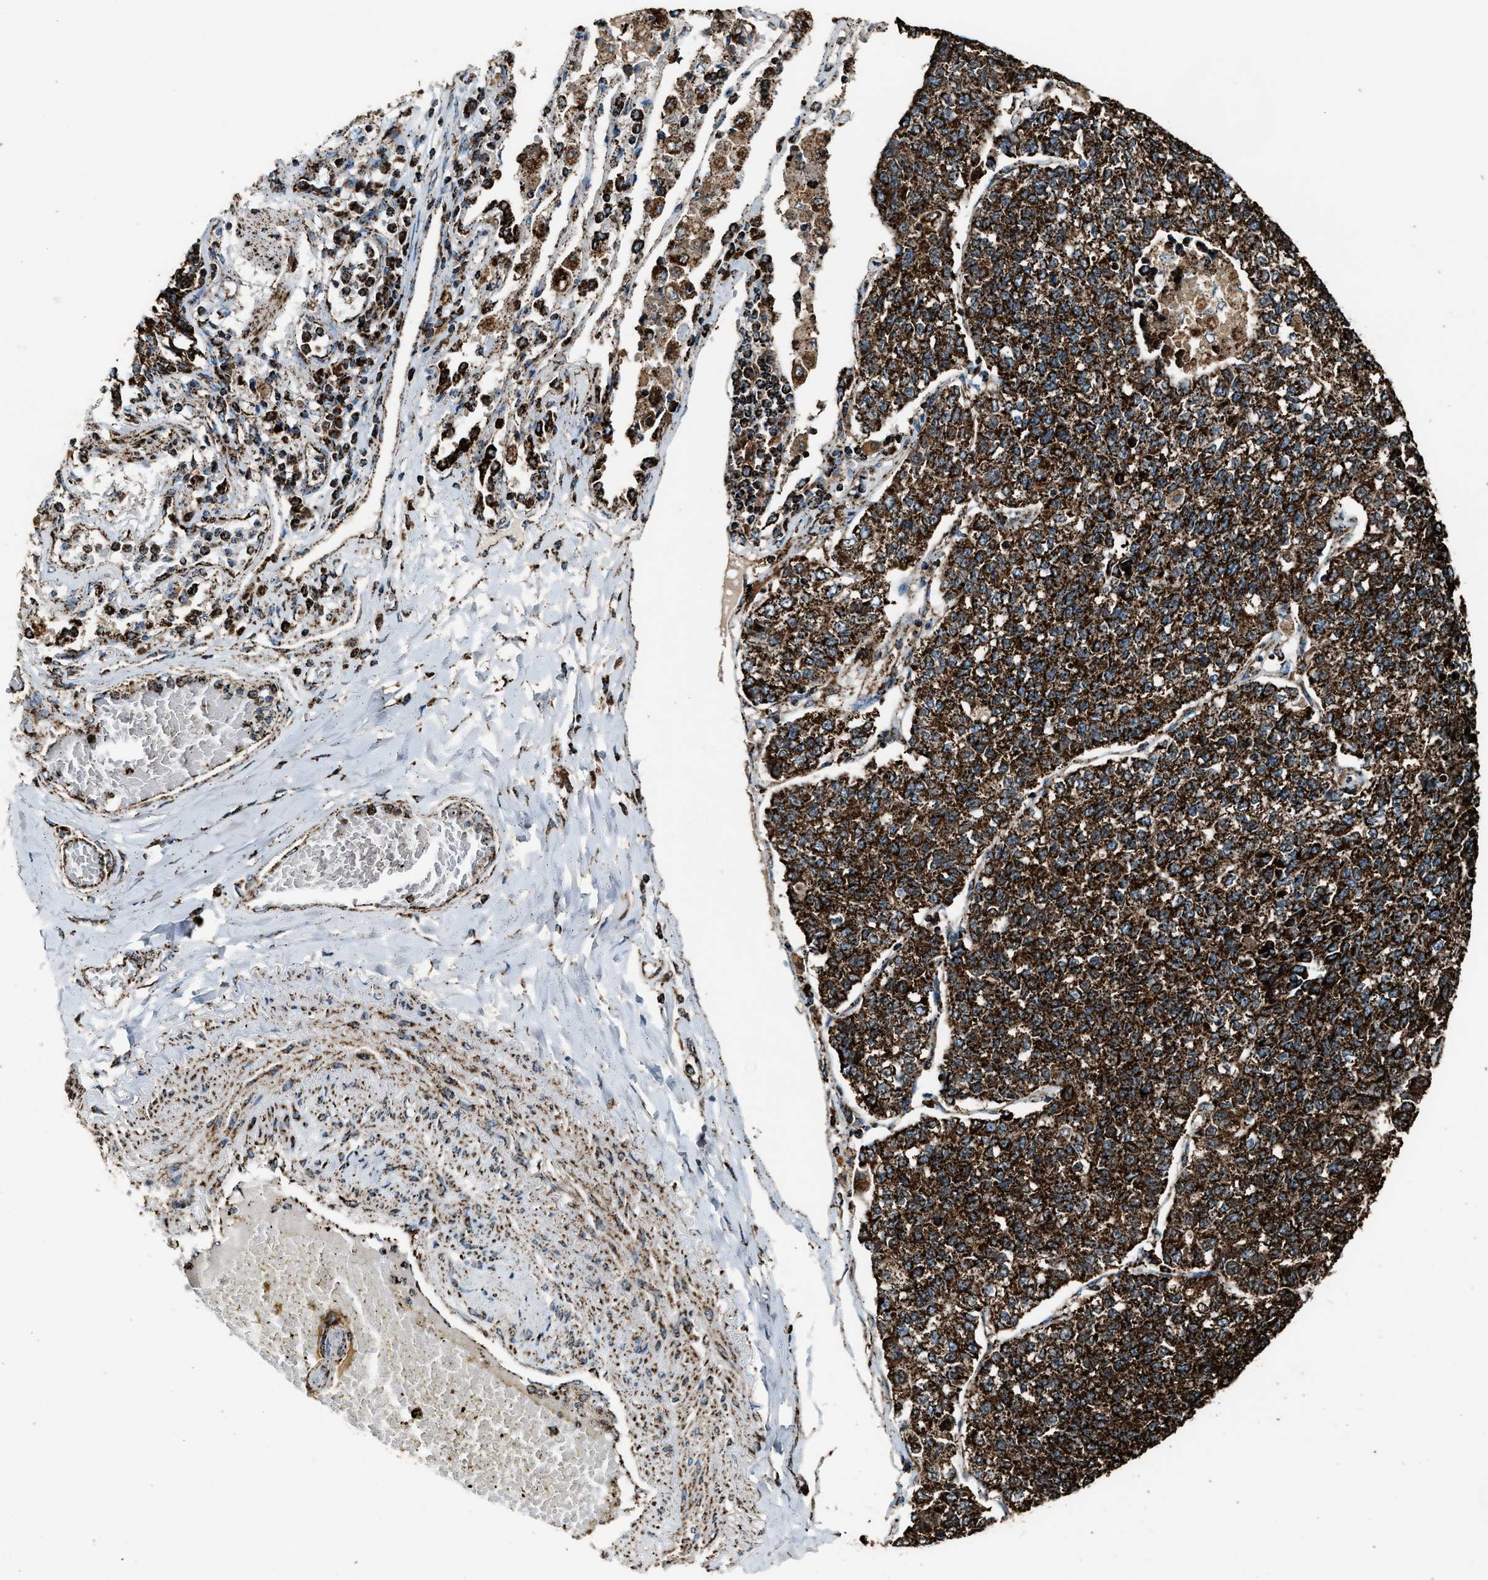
{"staining": {"intensity": "strong", "quantity": ">75%", "location": "cytoplasmic/membranous"}, "tissue": "lung cancer", "cell_type": "Tumor cells", "image_type": "cancer", "snomed": [{"axis": "morphology", "description": "Adenocarcinoma, NOS"}, {"axis": "topography", "description": "Lung"}], "caption": "Lung cancer (adenocarcinoma) tissue demonstrates strong cytoplasmic/membranous expression in about >75% of tumor cells, visualized by immunohistochemistry. (brown staining indicates protein expression, while blue staining denotes nuclei).", "gene": "MDH2", "patient": {"sex": "male", "age": 49}}